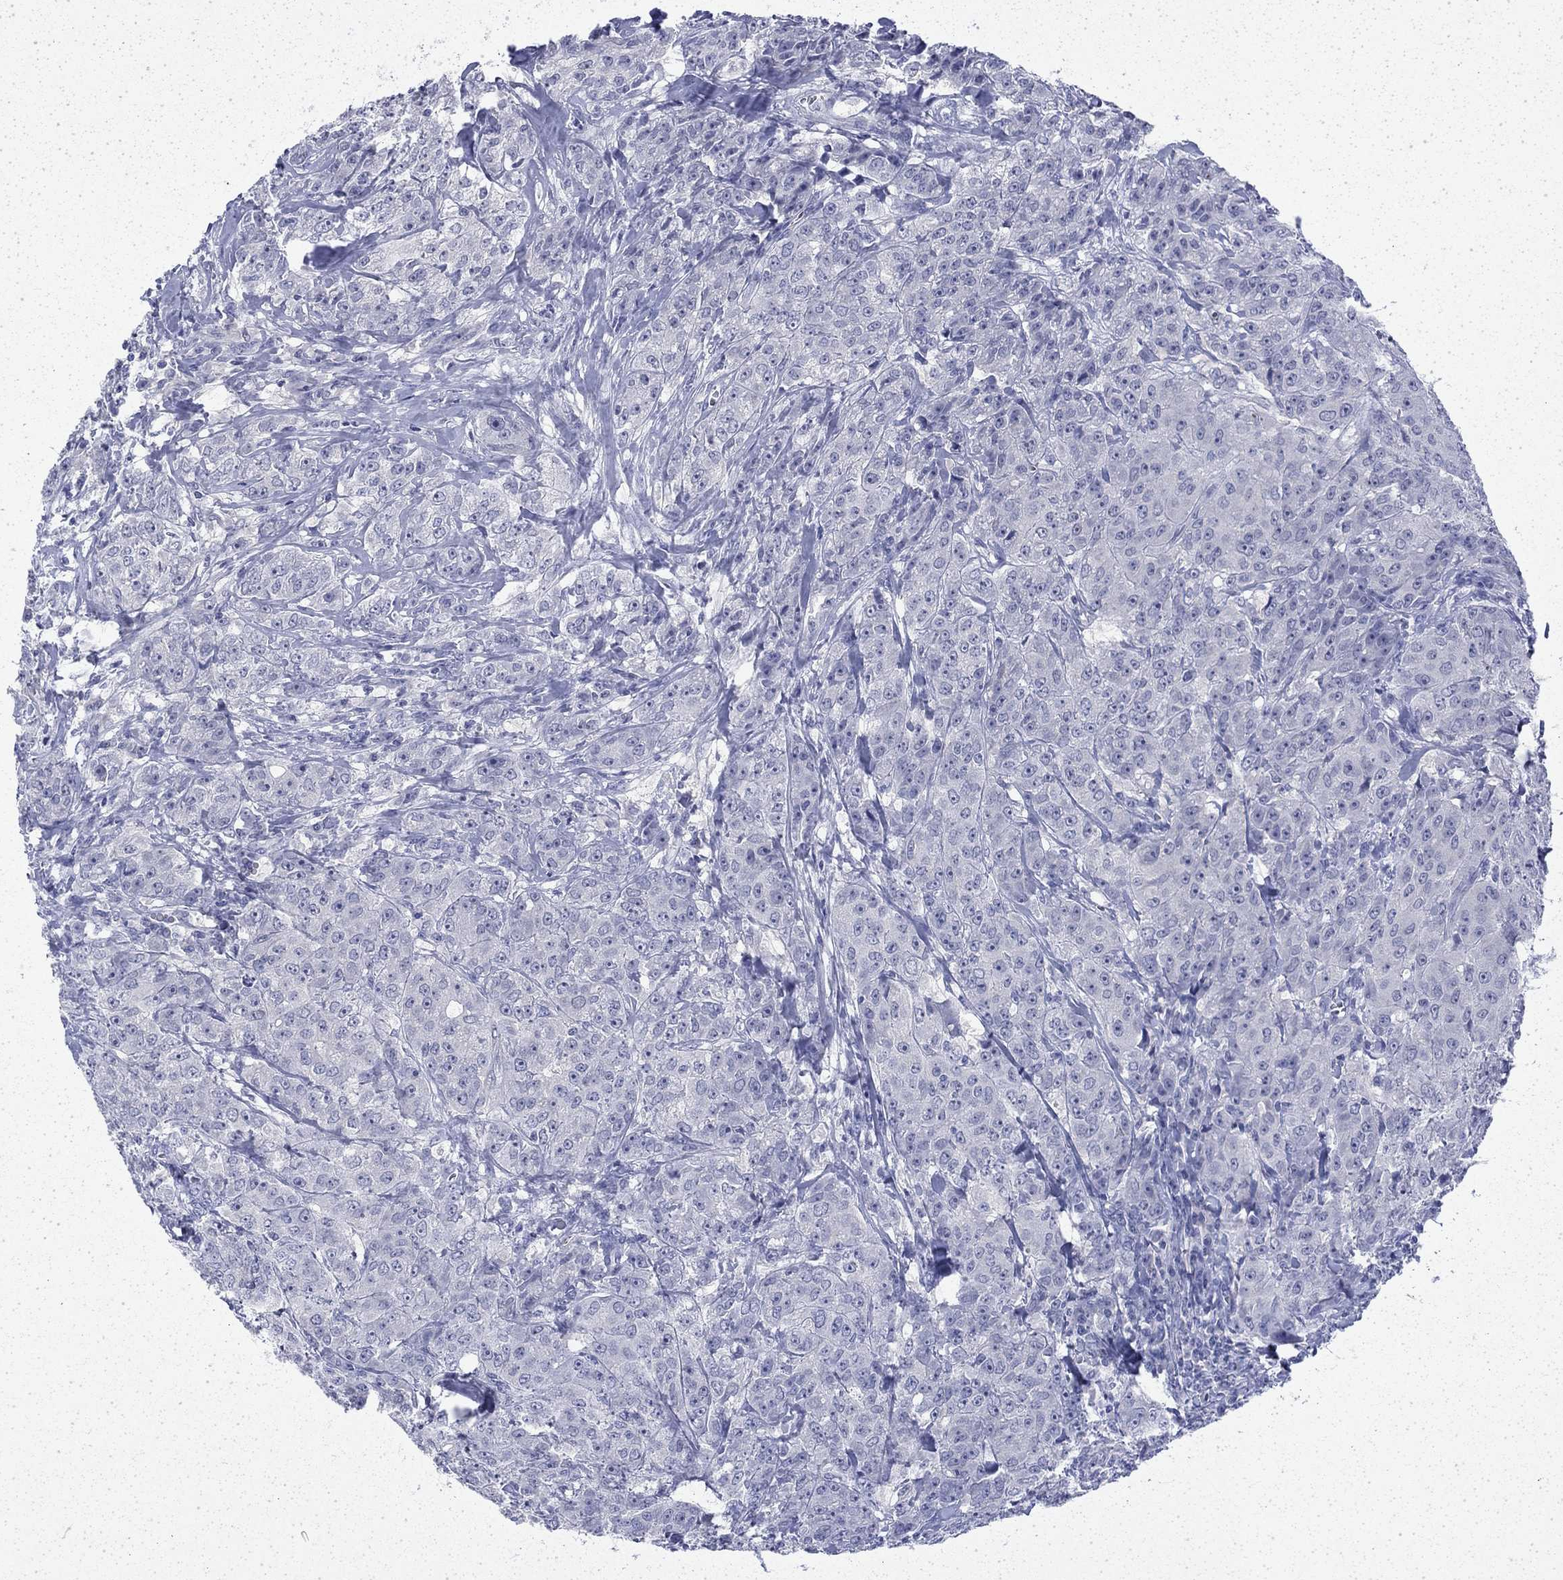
{"staining": {"intensity": "negative", "quantity": "none", "location": "none"}, "tissue": "breast cancer", "cell_type": "Tumor cells", "image_type": "cancer", "snomed": [{"axis": "morphology", "description": "Duct carcinoma"}, {"axis": "topography", "description": "Breast"}], "caption": "A photomicrograph of human infiltrating ductal carcinoma (breast) is negative for staining in tumor cells.", "gene": "ENPP6", "patient": {"sex": "female", "age": 43}}